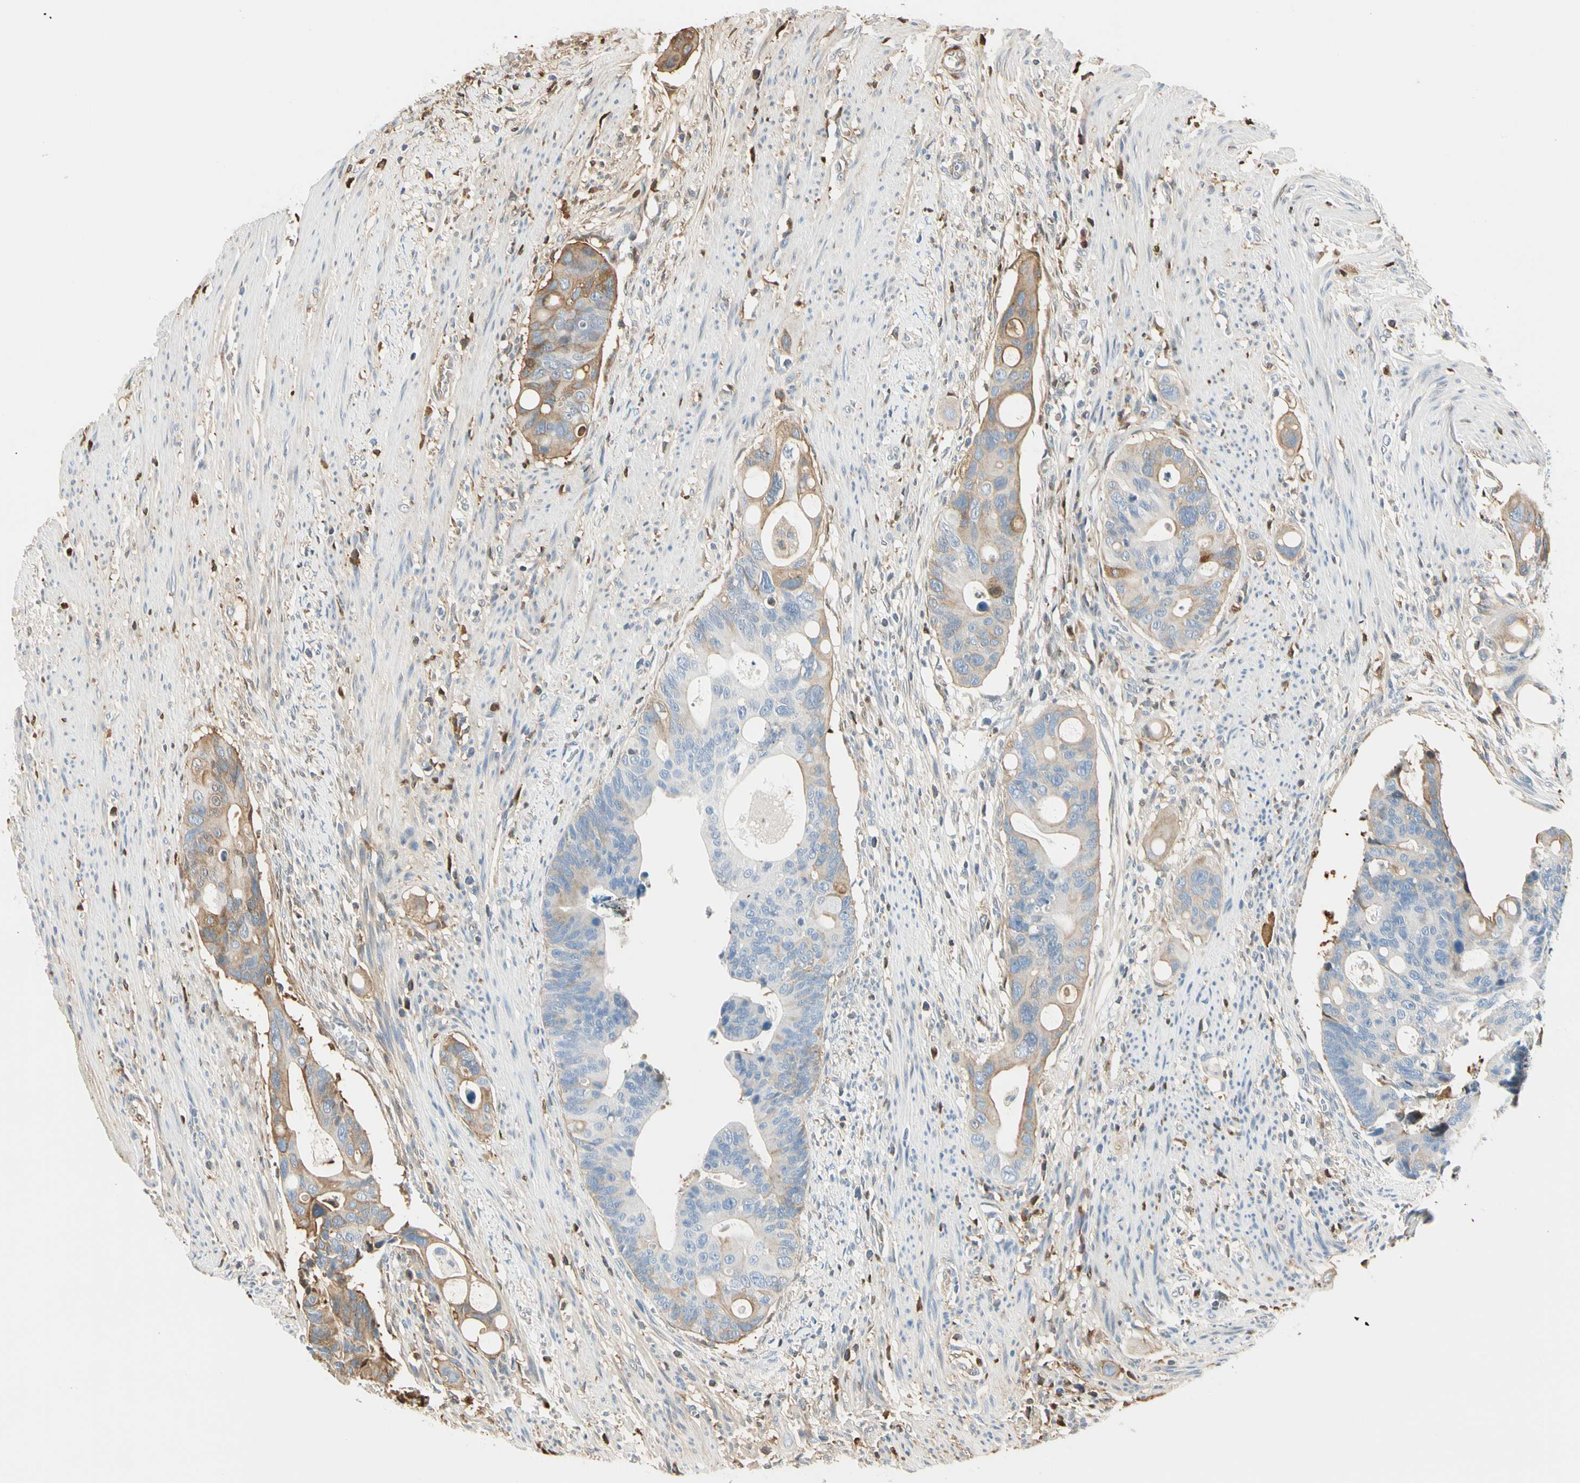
{"staining": {"intensity": "moderate", "quantity": "25%-75%", "location": "cytoplasmic/membranous"}, "tissue": "colorectal cancer", "cell_type": "Tumor cells", "image_type": "cancer", "snomed": [{"axis": "morphology", "description": "Adenocarcinoma, NOS"}, {"axis": "topography", "description": "Colon"}], "caption": "This micrograph exhibits immunohistochemistry staining of adenocarcinoma (colorectal), with medium moderate cytoplasmic/membranous positivity in about 25%-75% of tumor cells.", "gene": "LAMB3", "patient": {"sex": "female", "age": 57}}